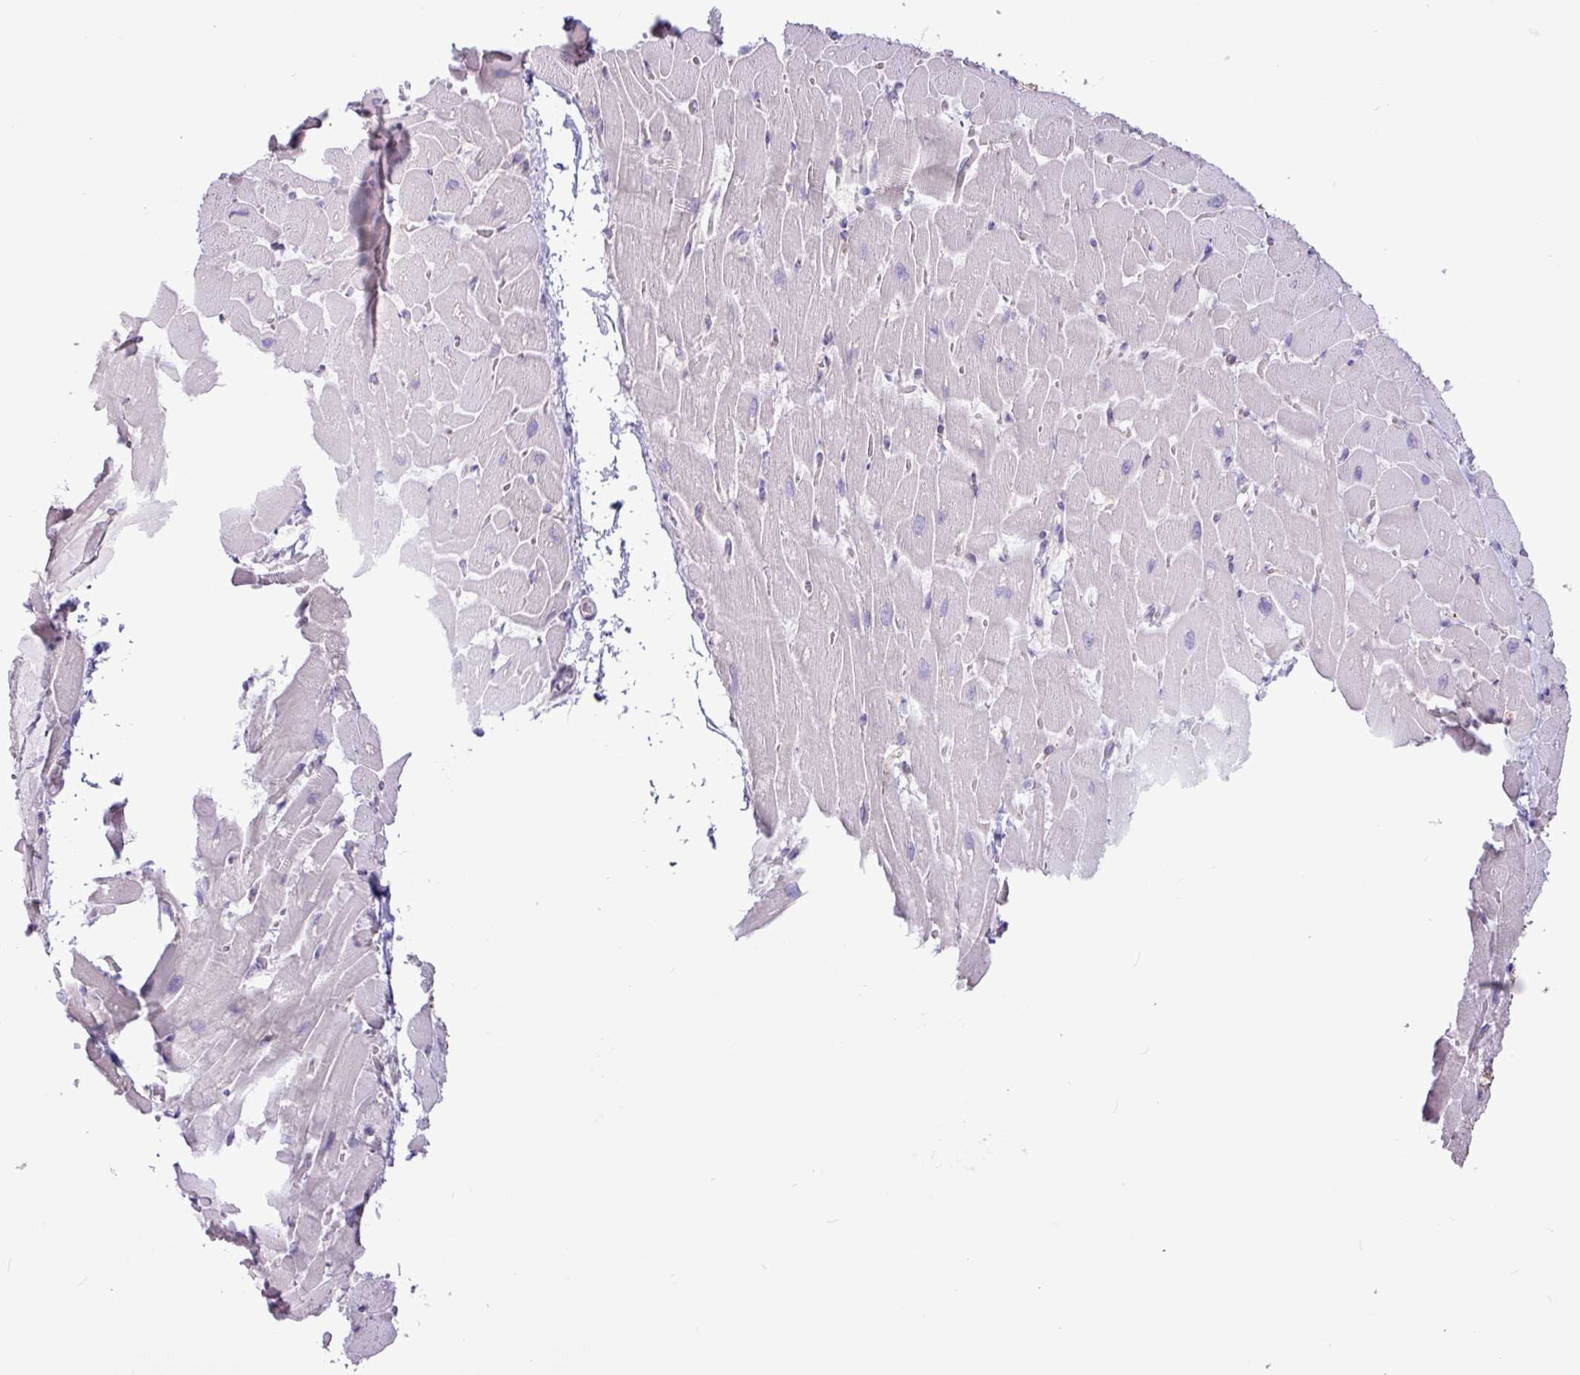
{"staining": {"intensity": "negative", "quantity": "none", "location": "none"}, "tissue": "heart muscle", "cell_type": "Cardiomyocytes", "image_type": "normal", "snomed": [{"axis": "morphology", "description": "Normal tissue, NOS"}, {"axis": "topography", "description": "Heart"}], "caption": "Image shows no protein positivity in cardiomyocytes of unremarkable heart muscle.", "gene": "SLC38A1", "patient": {"sex": "male", "age": 37}}